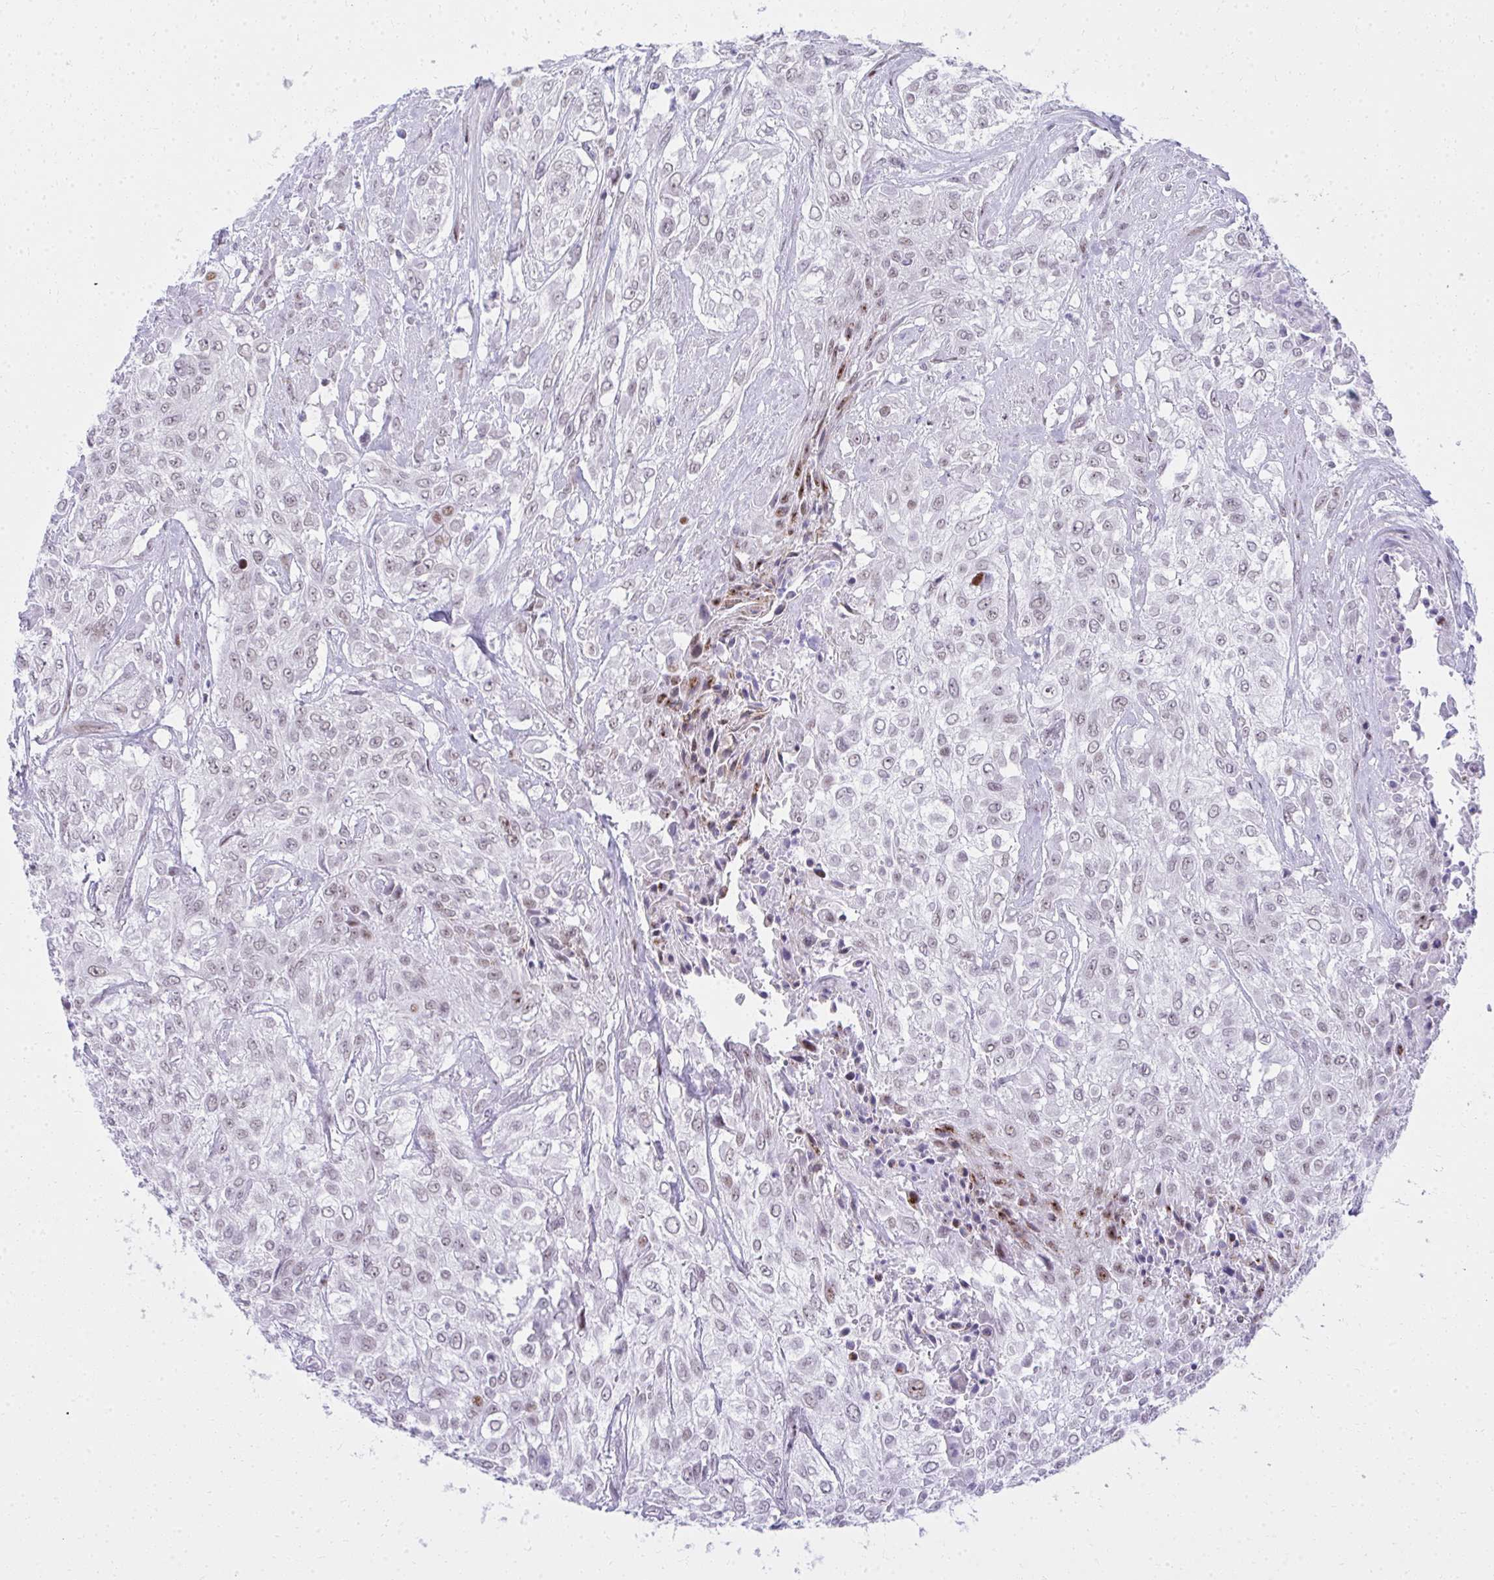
{"staining": {"intensity": "weak", "quantity": ">75%", "location": "nuclear"}, "tissue": "urothelial cancer", "cell_type": "Tumor cells", "image_type": "cancer", "snomed": [{"axis": "morphology", "description": "Urothelial carcinoma, High grade"}, {"axis": "topography", "description": "Urinary bladder"}], "caption": "DAB (3,3'-diaminobenzidine) immunohistochemical staining of urothelial cancer shows weak nuclear protein staining in about >75% of tumor cells.", "gene": "GLDN", "patient": {"sex": "male", "age": 57}}